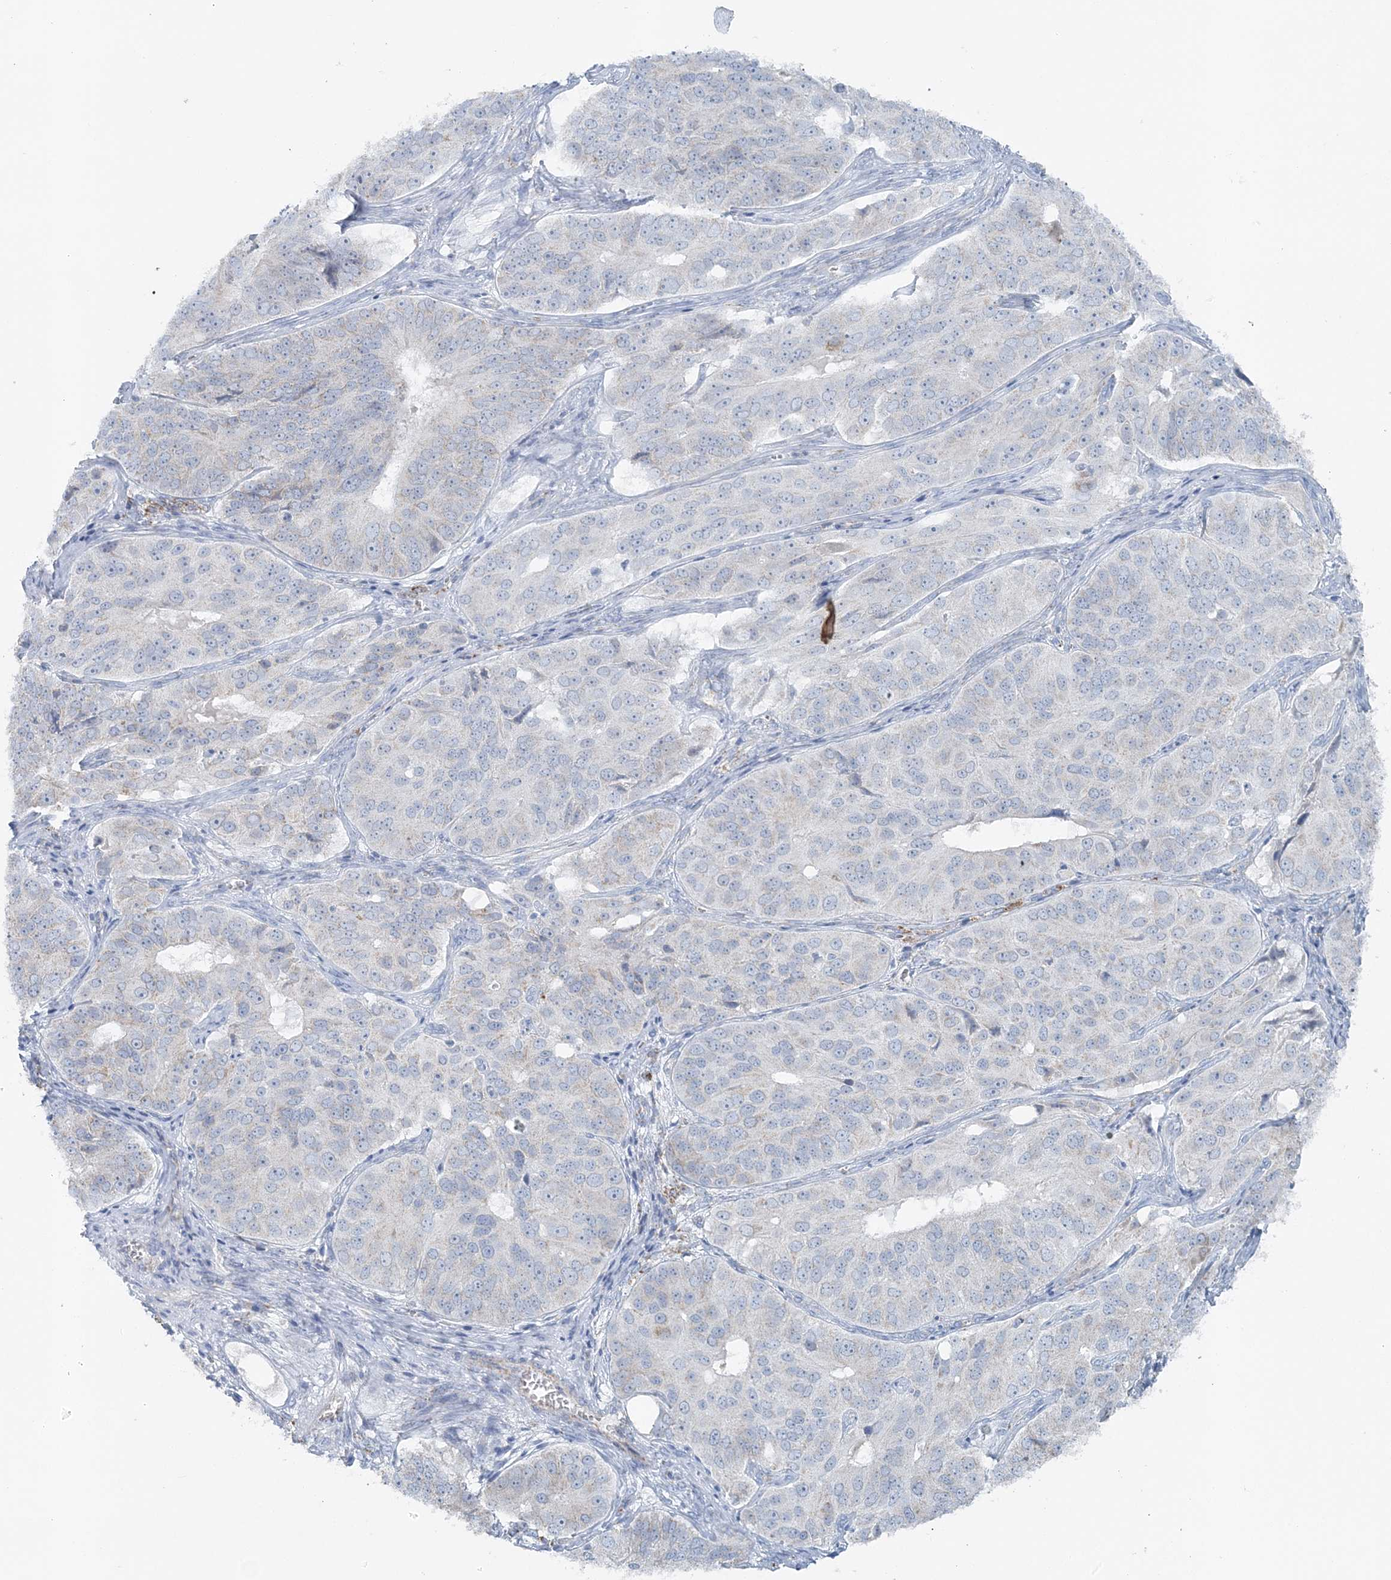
{"staining": {"intensity": "negative", "quantity": "none", "location": "none"}, "tissue": "ovarian cancer", "cell_type": "Tumor cells", "image_type": "cancer", "snomed": [{"axis": "morphology", "description": "Carcinoma, endometroid"}, {"axis": "topography", "description": "Ovary"}], "caption": "Image shows no protein staining in tumor cells of ovarian cancer tissue.", "gene": "PCCB", "patient": {"sex": "female", "age": 51}}